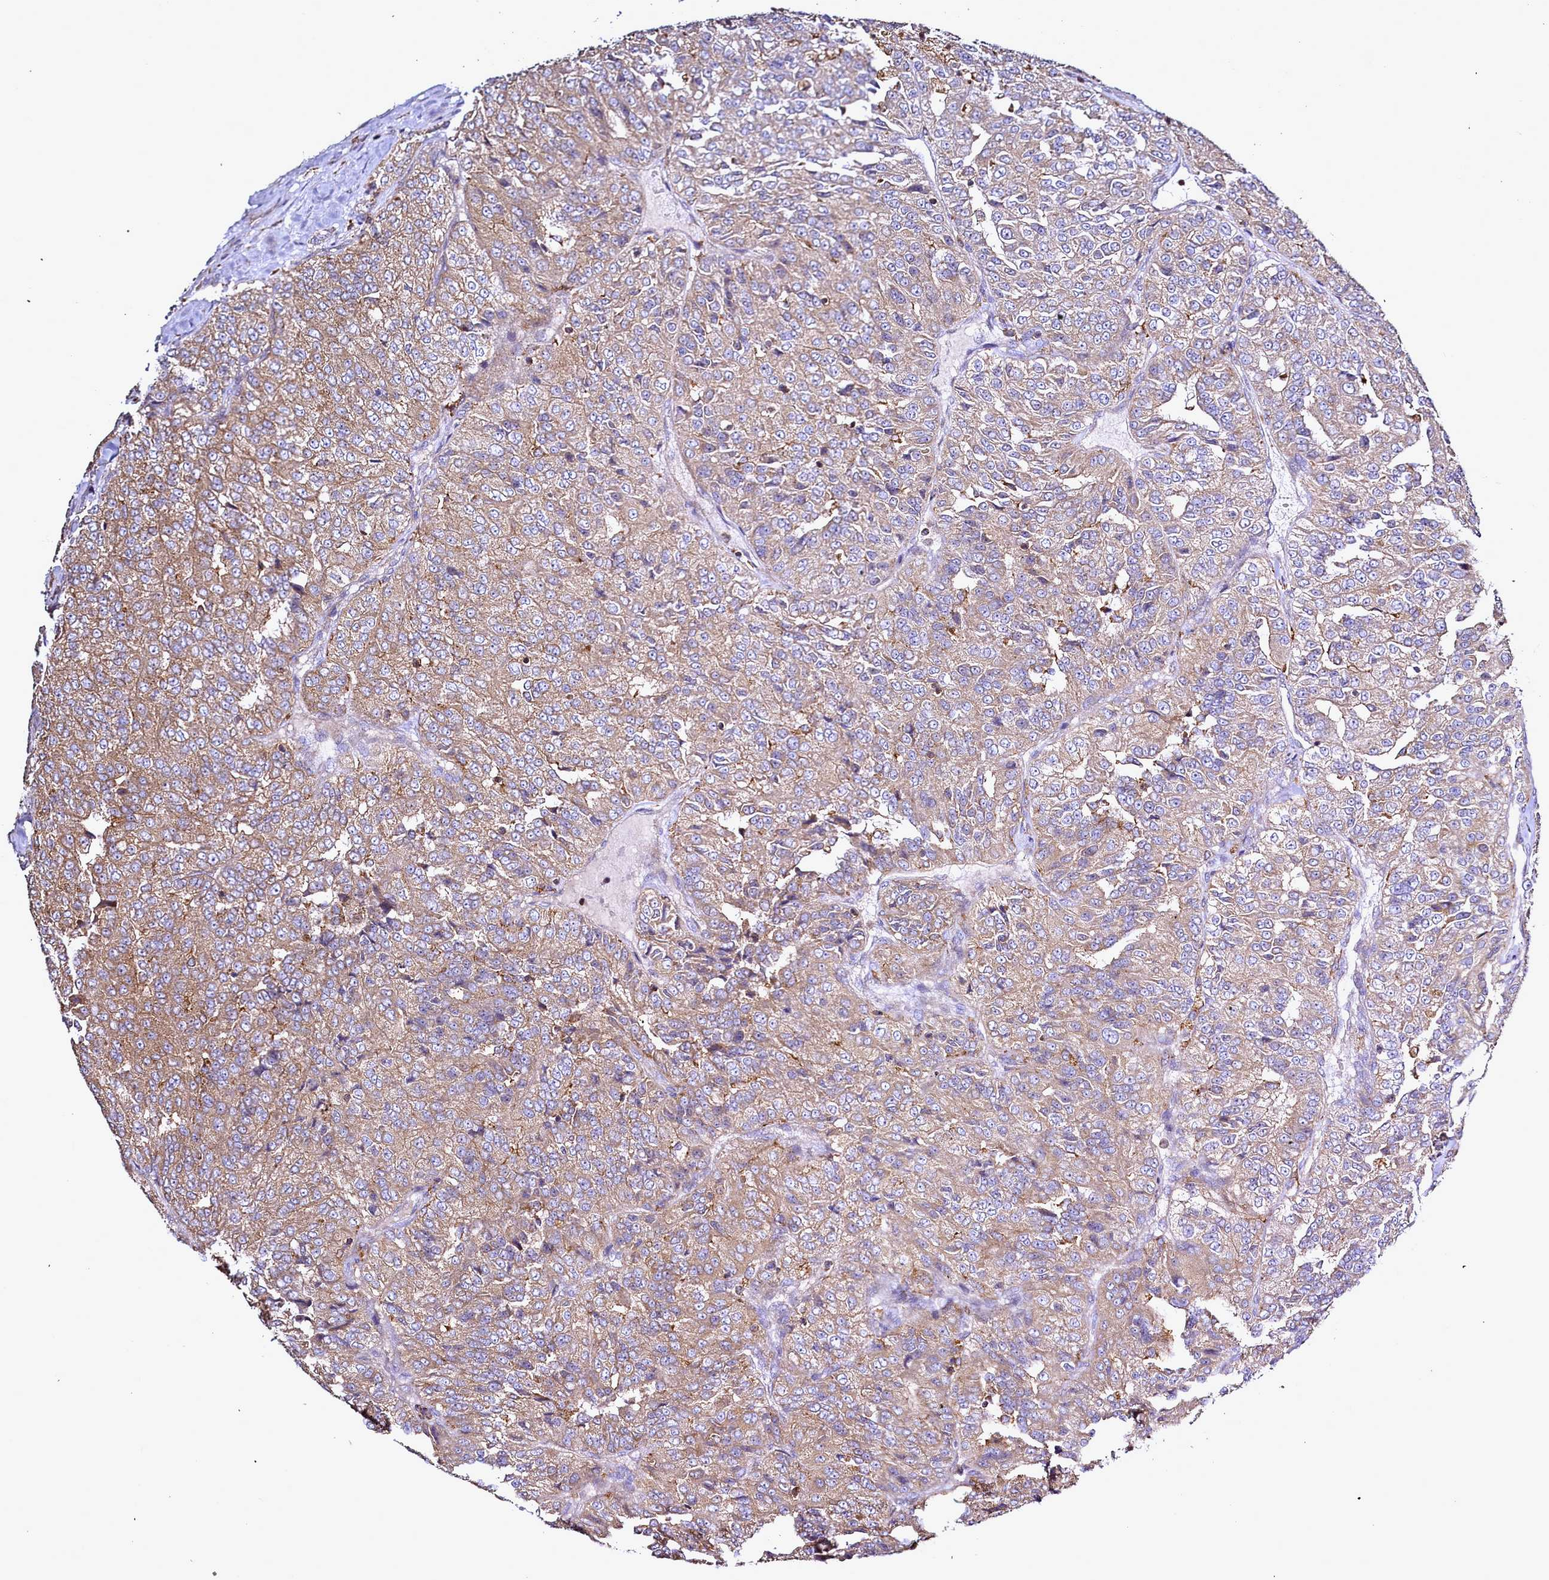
{"staining": {"intensity": "moderate", "quantity": ">75%", "location": "cytoplasmic/membranous"}, "tissue": "renal cancer", "cell_type": "Tumor cells", "image_type": "cancer", "snomed": [{"axis": "morphology", "description": "Adenocarcinoma, NOS"}, {"axis": "topography", "description": "Kidney"}], "caption": "Protein staining shows moderate cytoplasmic/membranous expression in about >75% of tumor cells in renal cancer. (IHC, brightfield microscopy, high magnification).", "gene": "NCKAP1L", "patient": {"sex": "female", "age": 63}}